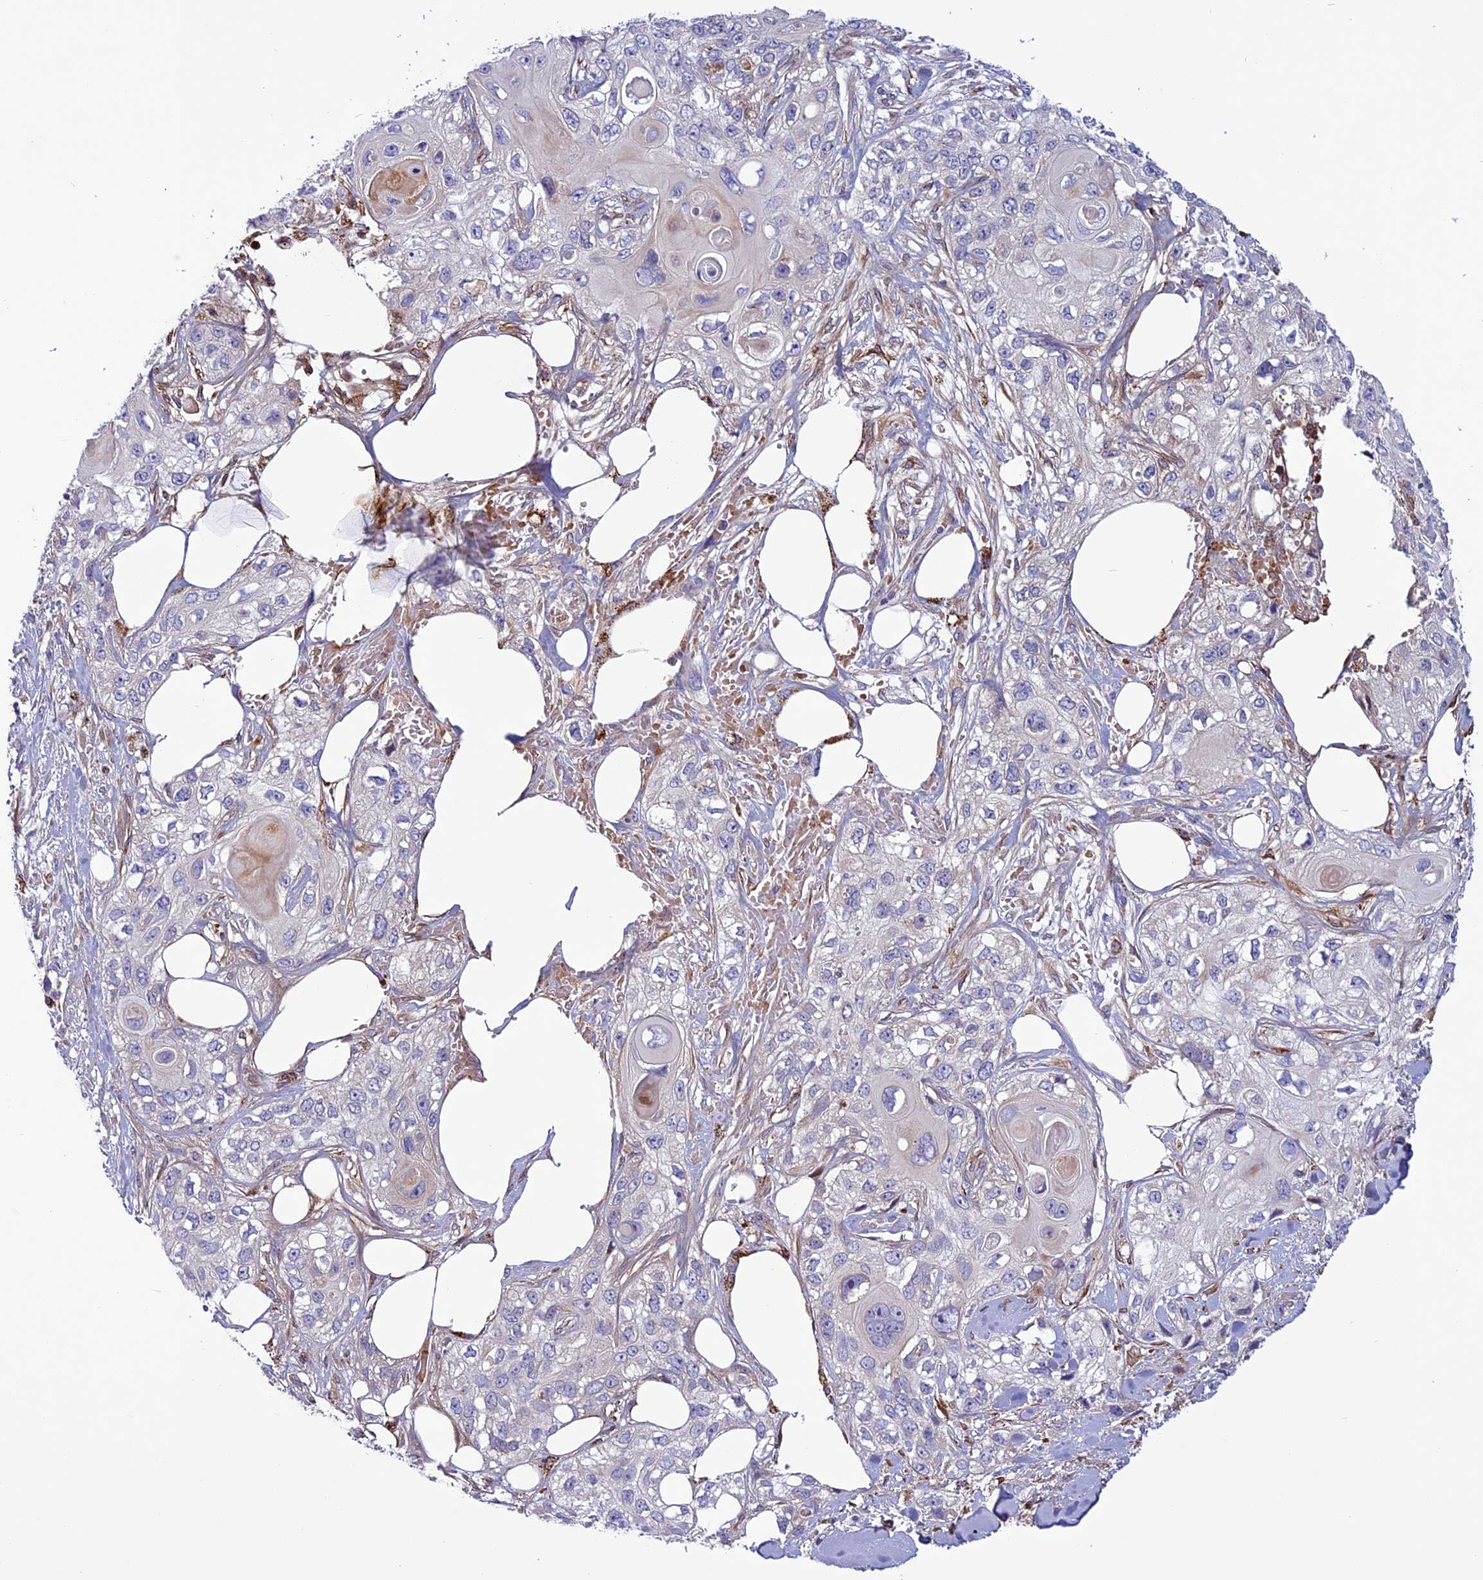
{"staining": {"intensity": "negative", "quantity": "none", "location": "none"}, "tissue": "skin cancer", "cell_type": "Tumor cells", "image_type": "cancer", "snomed": [{"axis": "morphology", "description": "Normal tissue, NOS"}, {"axis": "morphology", "description": "Squamous cell carcinoma, NOS"}, {"axis": "topography", "description": "Skin"}], "caption": "Squamous cell carcinoma (skin) stained for a protein using IHC demonstrates no positivity tumor cells.", "gene": "MIEF2", "patient": {"sex": "male", "age": 72}}